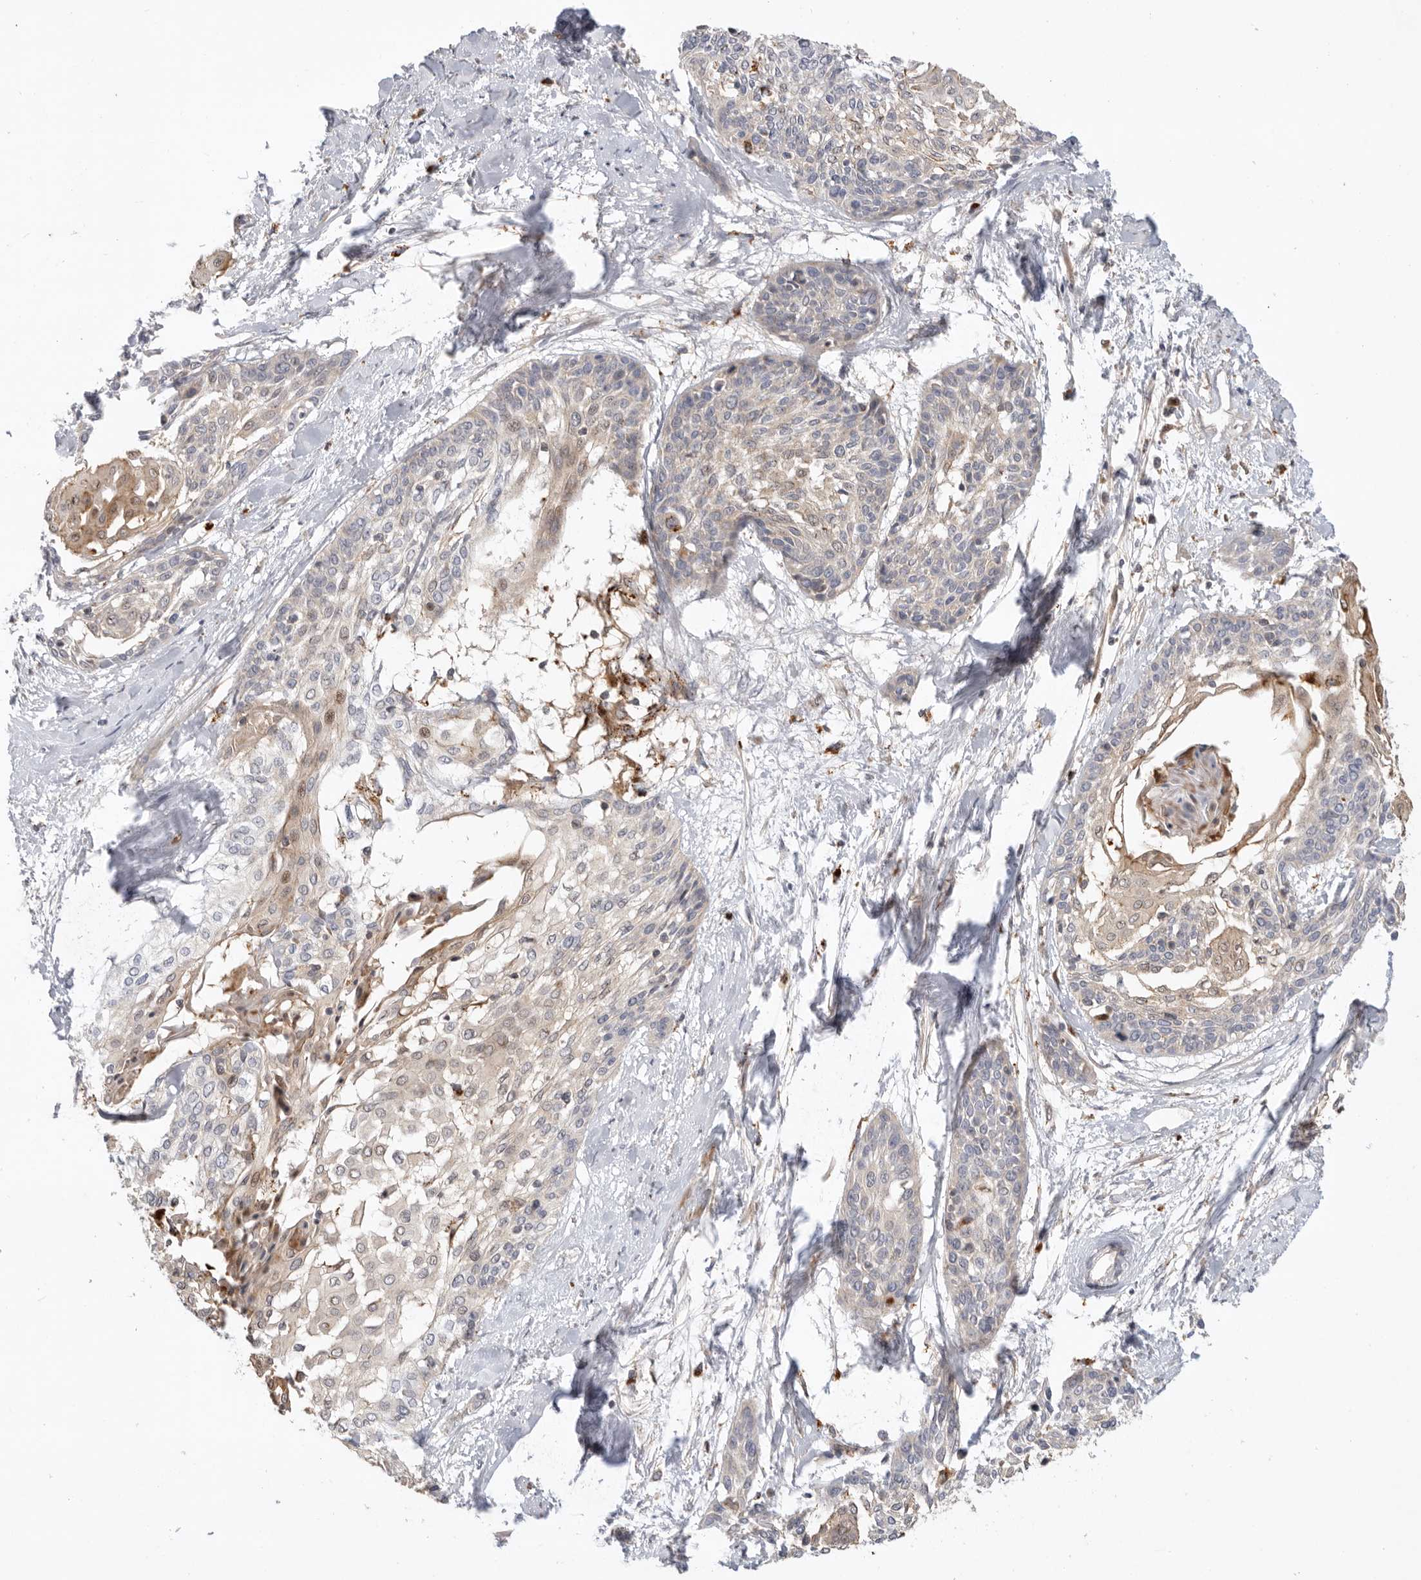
{"staining": {"intensity": "weak", "quantity": "<25%", "location": "cytoplasmic/membranous"}, "tissue": "cervical cancer", "cell_type": "Tumor cells", "image_type": "cancer", "snomed": [{"axis": "morphology", "description": "Squamous cell carcinoma, NOS"}, {"axis": "topography", "description": "Cervix"}], "caption": "A histopathology image of cervical squamous cell carcinoma stained for a protein shows no brown staining in tumor cells.", "gene": "GNE", "patient": {"sex": "female", "age": 57}}